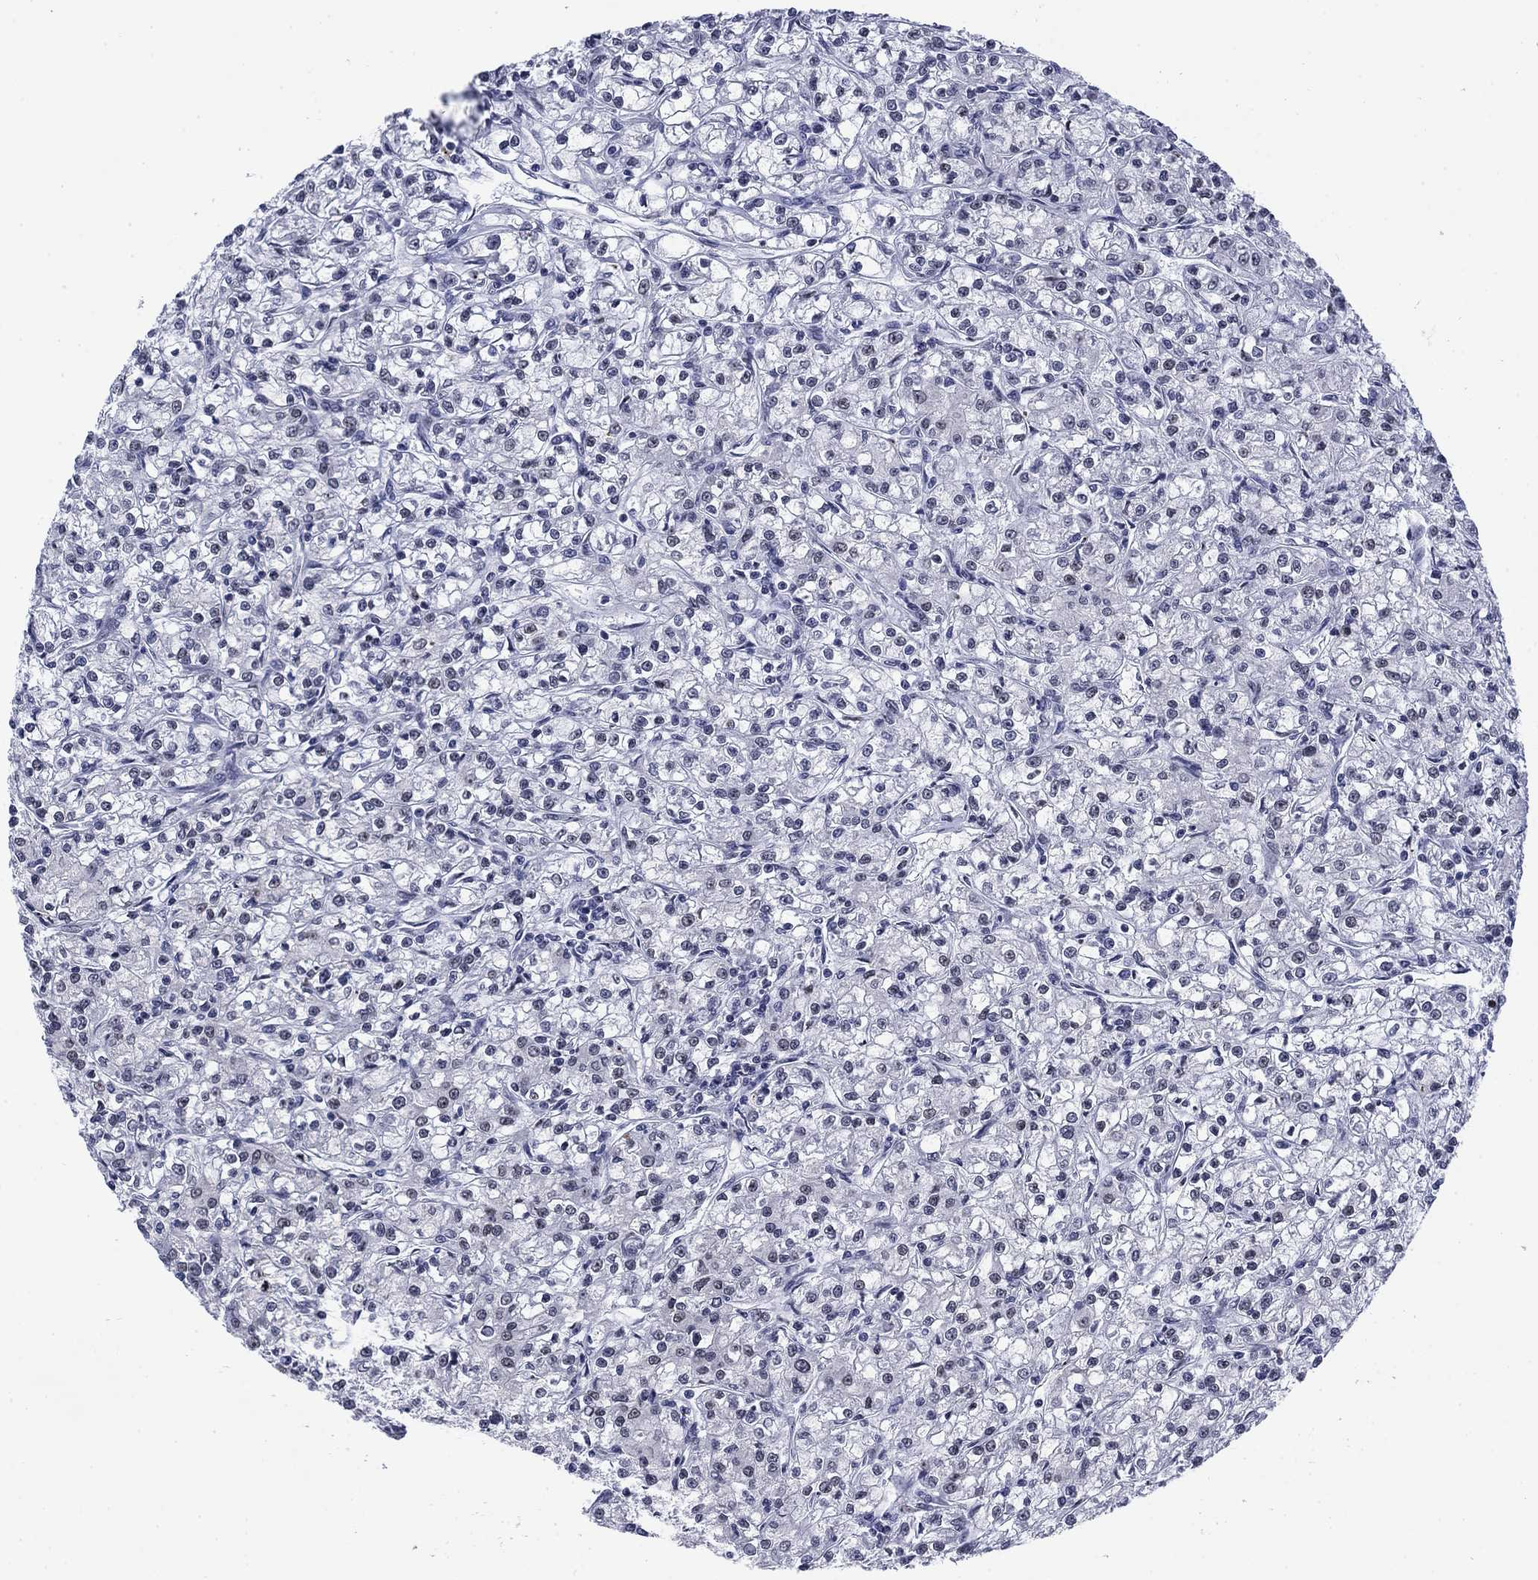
{"staining": {"intensity": "negative", "quantity": "none", "location": "none"}, "tissue": "renal cancer", "cell_type": "Tumor cells", "image_type": "cancer", "snomed": [{"axis": "morphology", "description": "Adenocarcinoma, NOS"}, {"axis": "topography", "description": "Kidney"}], "caption": "Immunohistochemical staining of renal cancer (adenocarcinoma) reveals no significant positivity in tumor cells.", "gene": "CSRNP3", "patient": {"sex": "female", "age": 59}}